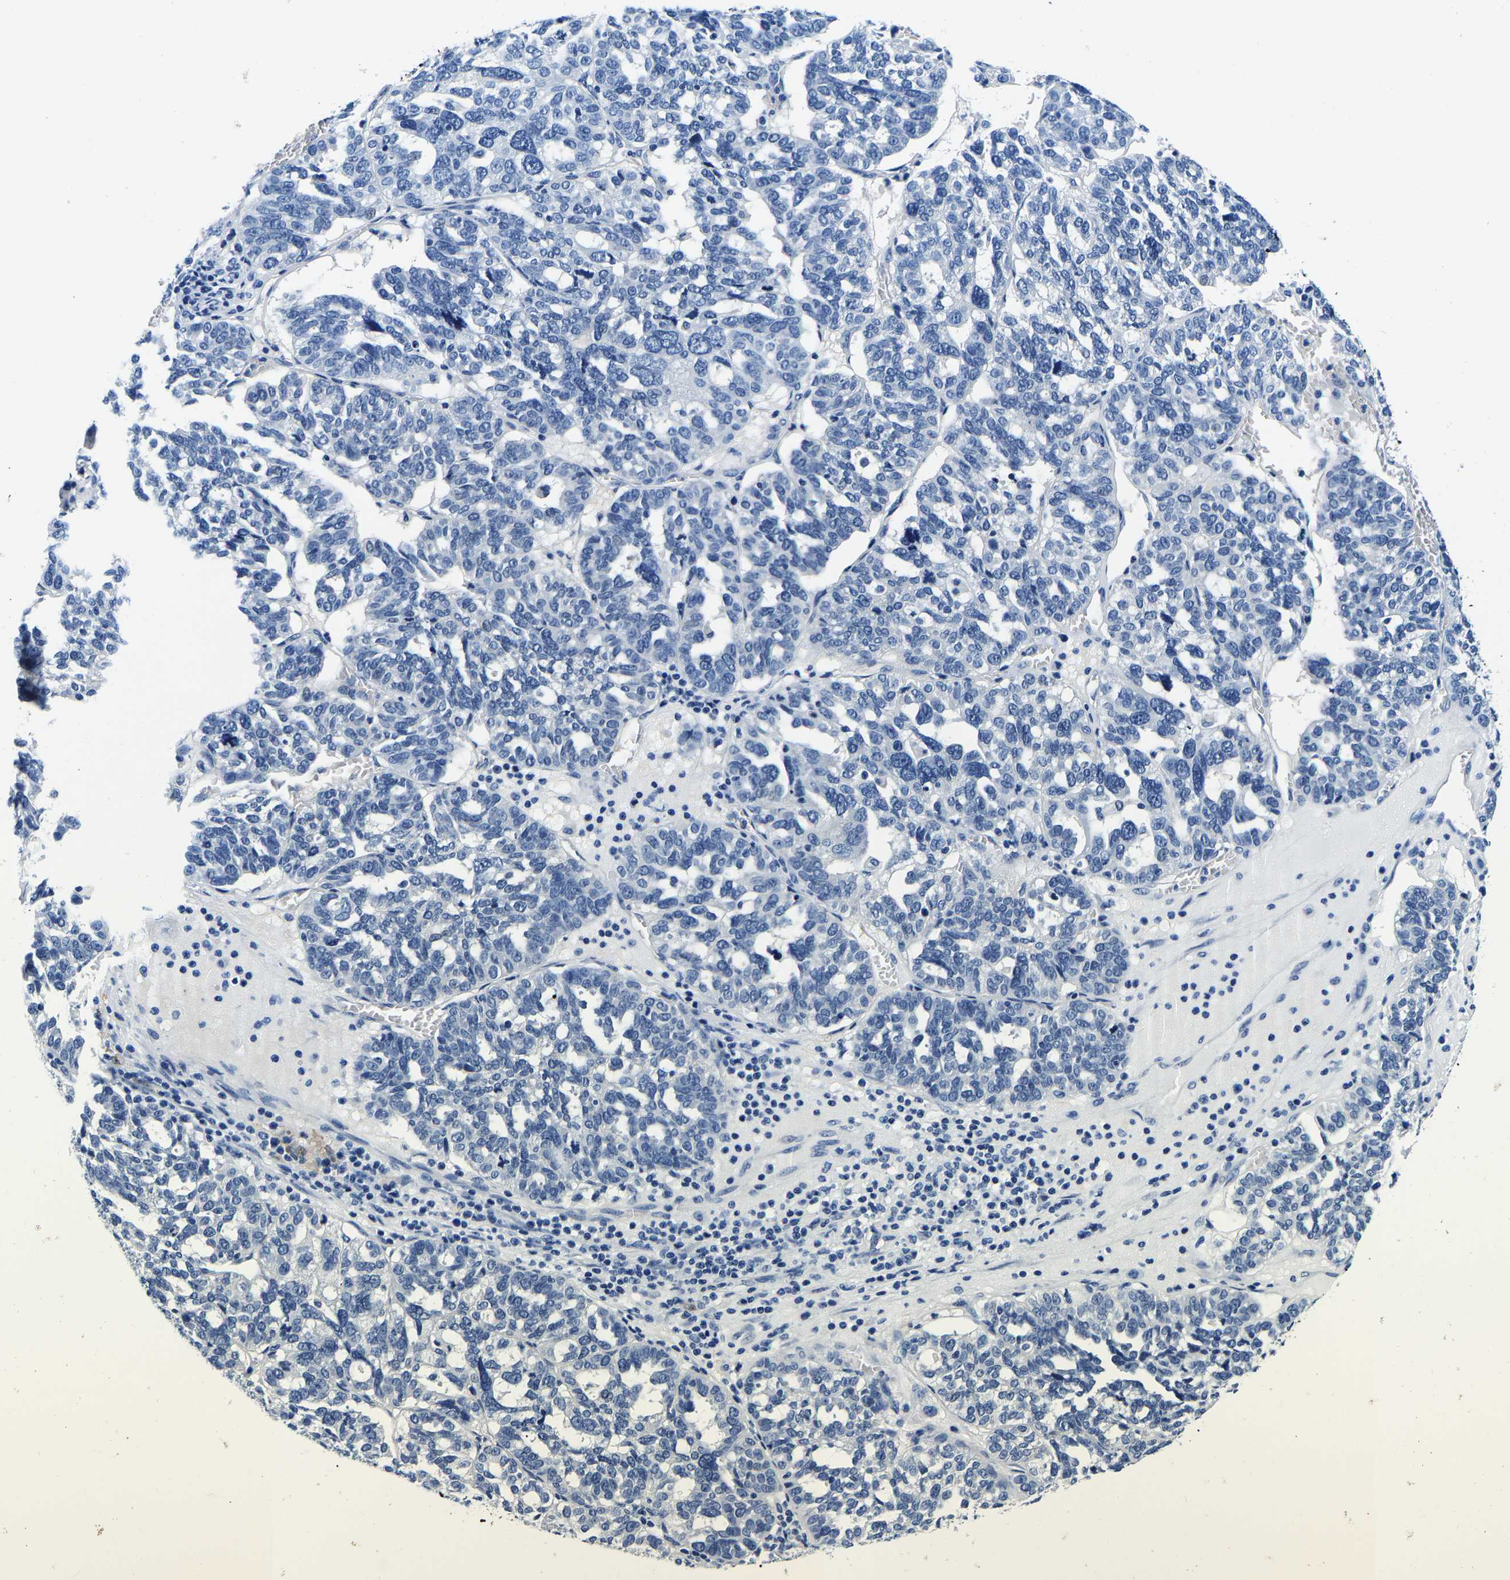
{"staining": {"intensity": "negative", "quantity": "none", "location": "none"}, "tissue": "ovarian cancer", "cell_type": "Tumor cells", "image_type": "cancer", "snomed": [{"axis": "morphology", "description": "Cystadenocarcinoma, serous, NOS"}, {"axis": "topography", "description": "Ovary"}], "caption": "An IHC image of ovarian cancer is shown. There is no staining in tumor cells of ovarian cancer.", "gene": "ACO1", "patient": {"sex": "female", "age": 59}}